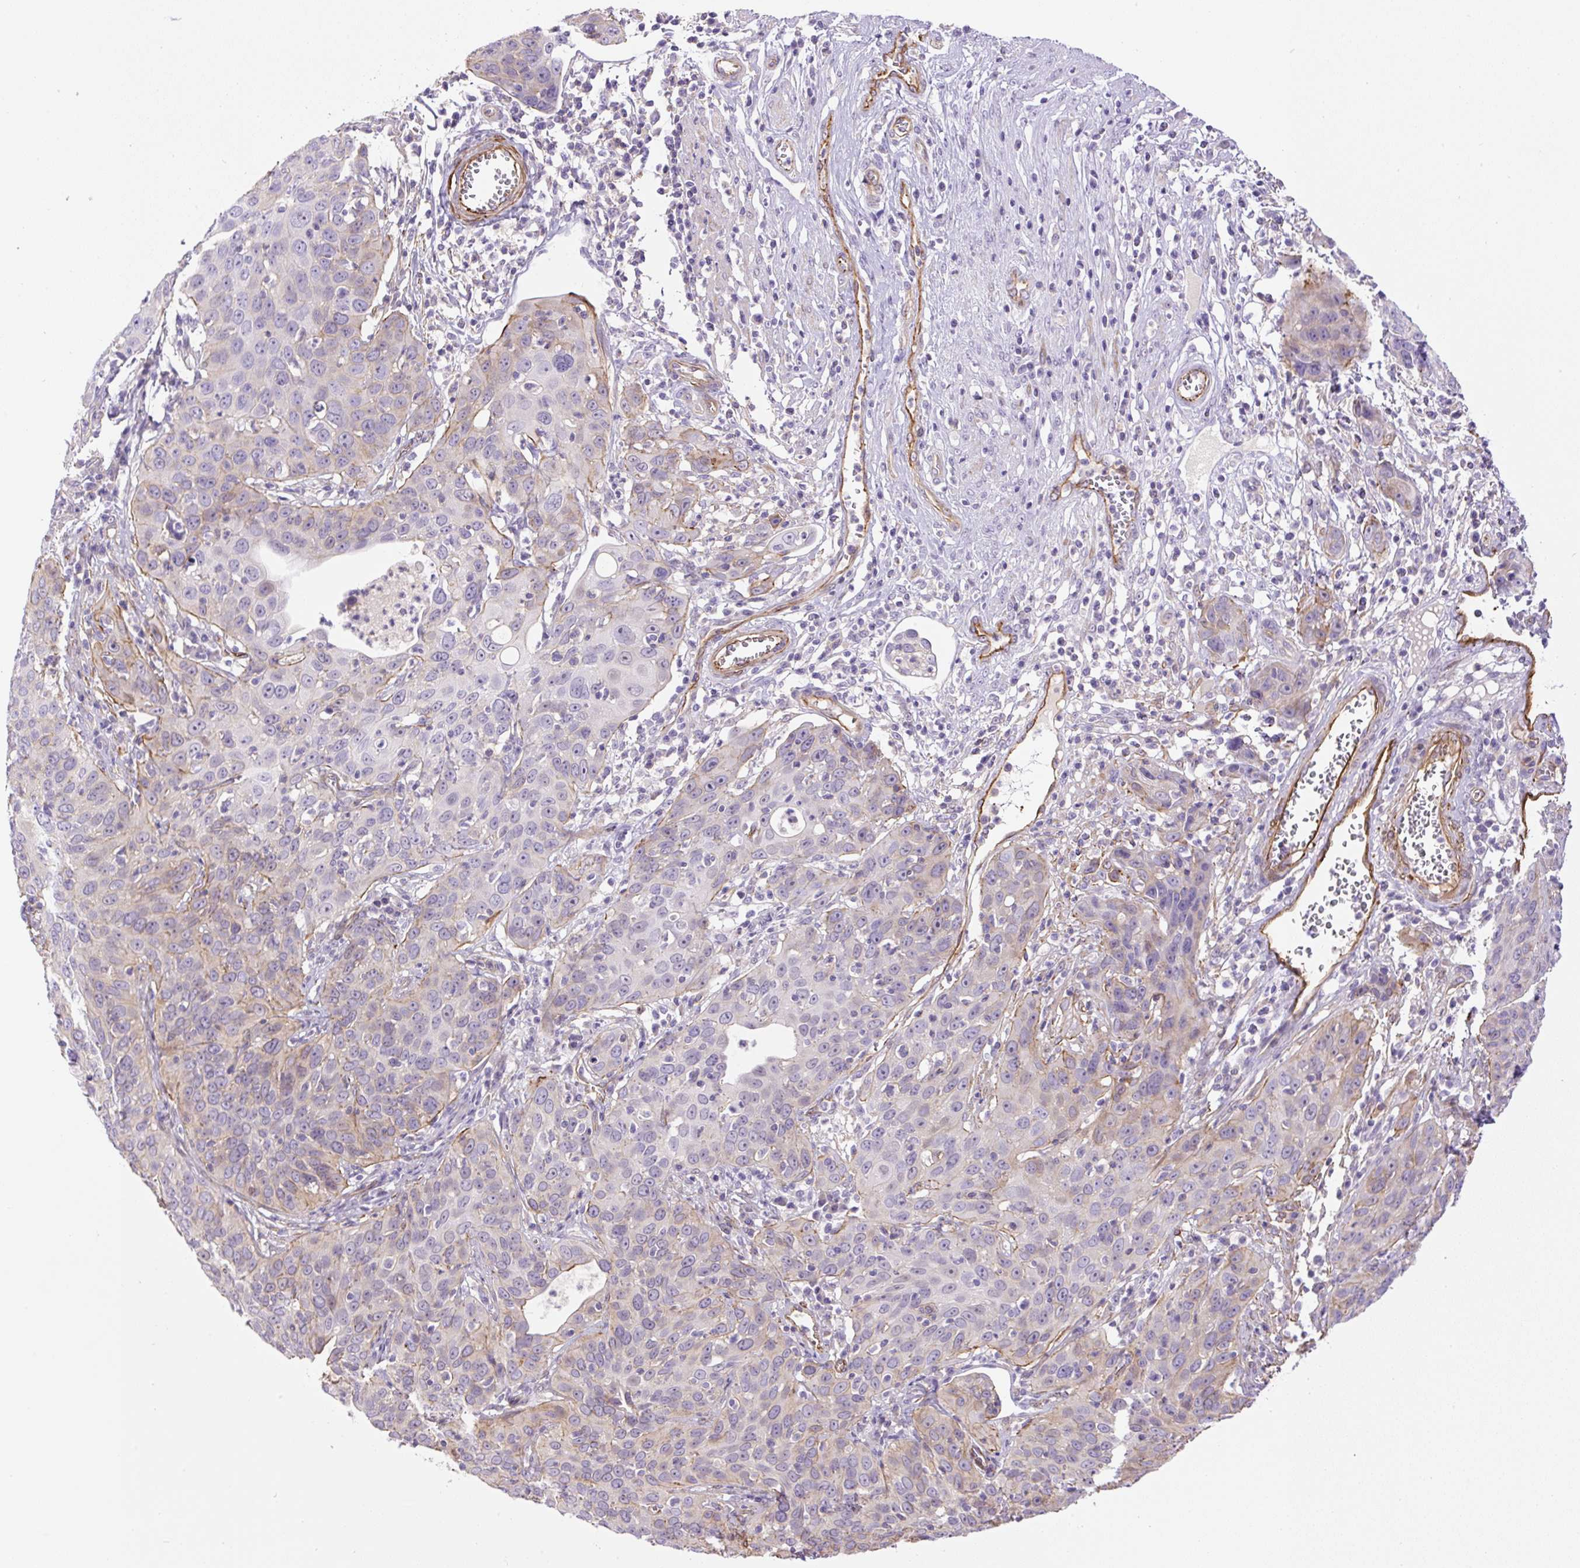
{"staining": {"intensity": "moderate", "quantity": "25%-75%", "location": "cytoplasmic/membranous"}, "tissue": "cervical cancer", "cell_type": "Tumor cells", "image_type": "cancer", "snomed": [{"axis": "morphology", "description": "Squamous cell carcinoma, NOS"}, {"axis": "topography", "description": "Cervix"}], "caption": "Protein staining of cervical squamous cell carcinoma tissue shows moderate cytoplasmic/membranous positivity in about 25%-75% of tumor cells.", "gene": "B3GALT5", "patient": {"sex": "female", "age": 36}}